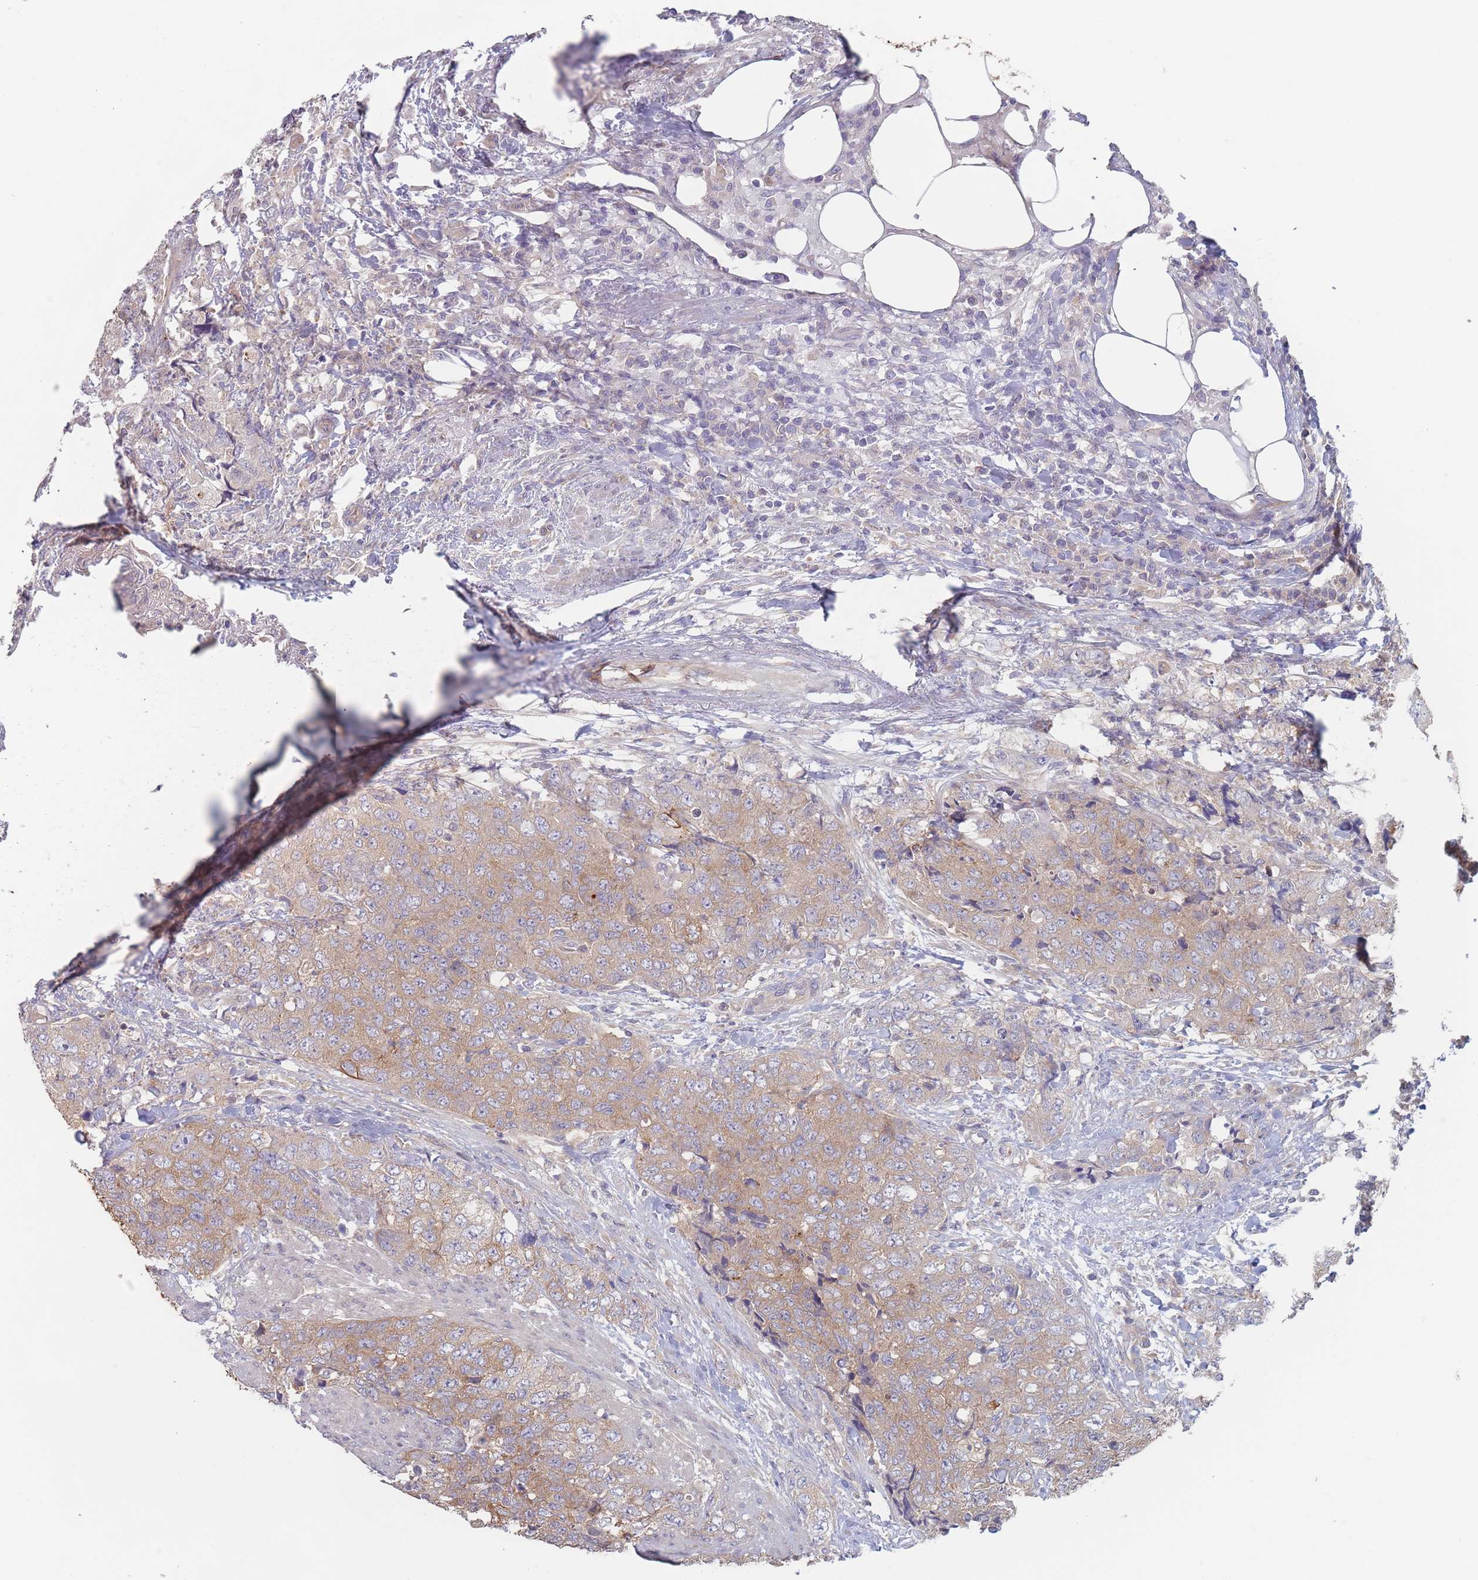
{"staining": {"intensity": "moderate", "quantity": "25%-75%", "location": "cytoplasmic/membranous"}, "tissue": "urothelial cancer", "cell_type": "Tumor cells", "image_type": "cancer", "snomed": [{"axis": "morphology", "description": "Urothelial carcinoma, High grade"}, {"axis": "topography", "description": "Urinary bladder"}], "caption": "Human urothelial cancer stained with a protein marker displays moderate staining in tumor cells.", "gene": "EFCC1", "patient": {"sex": "female", "age": 78}}